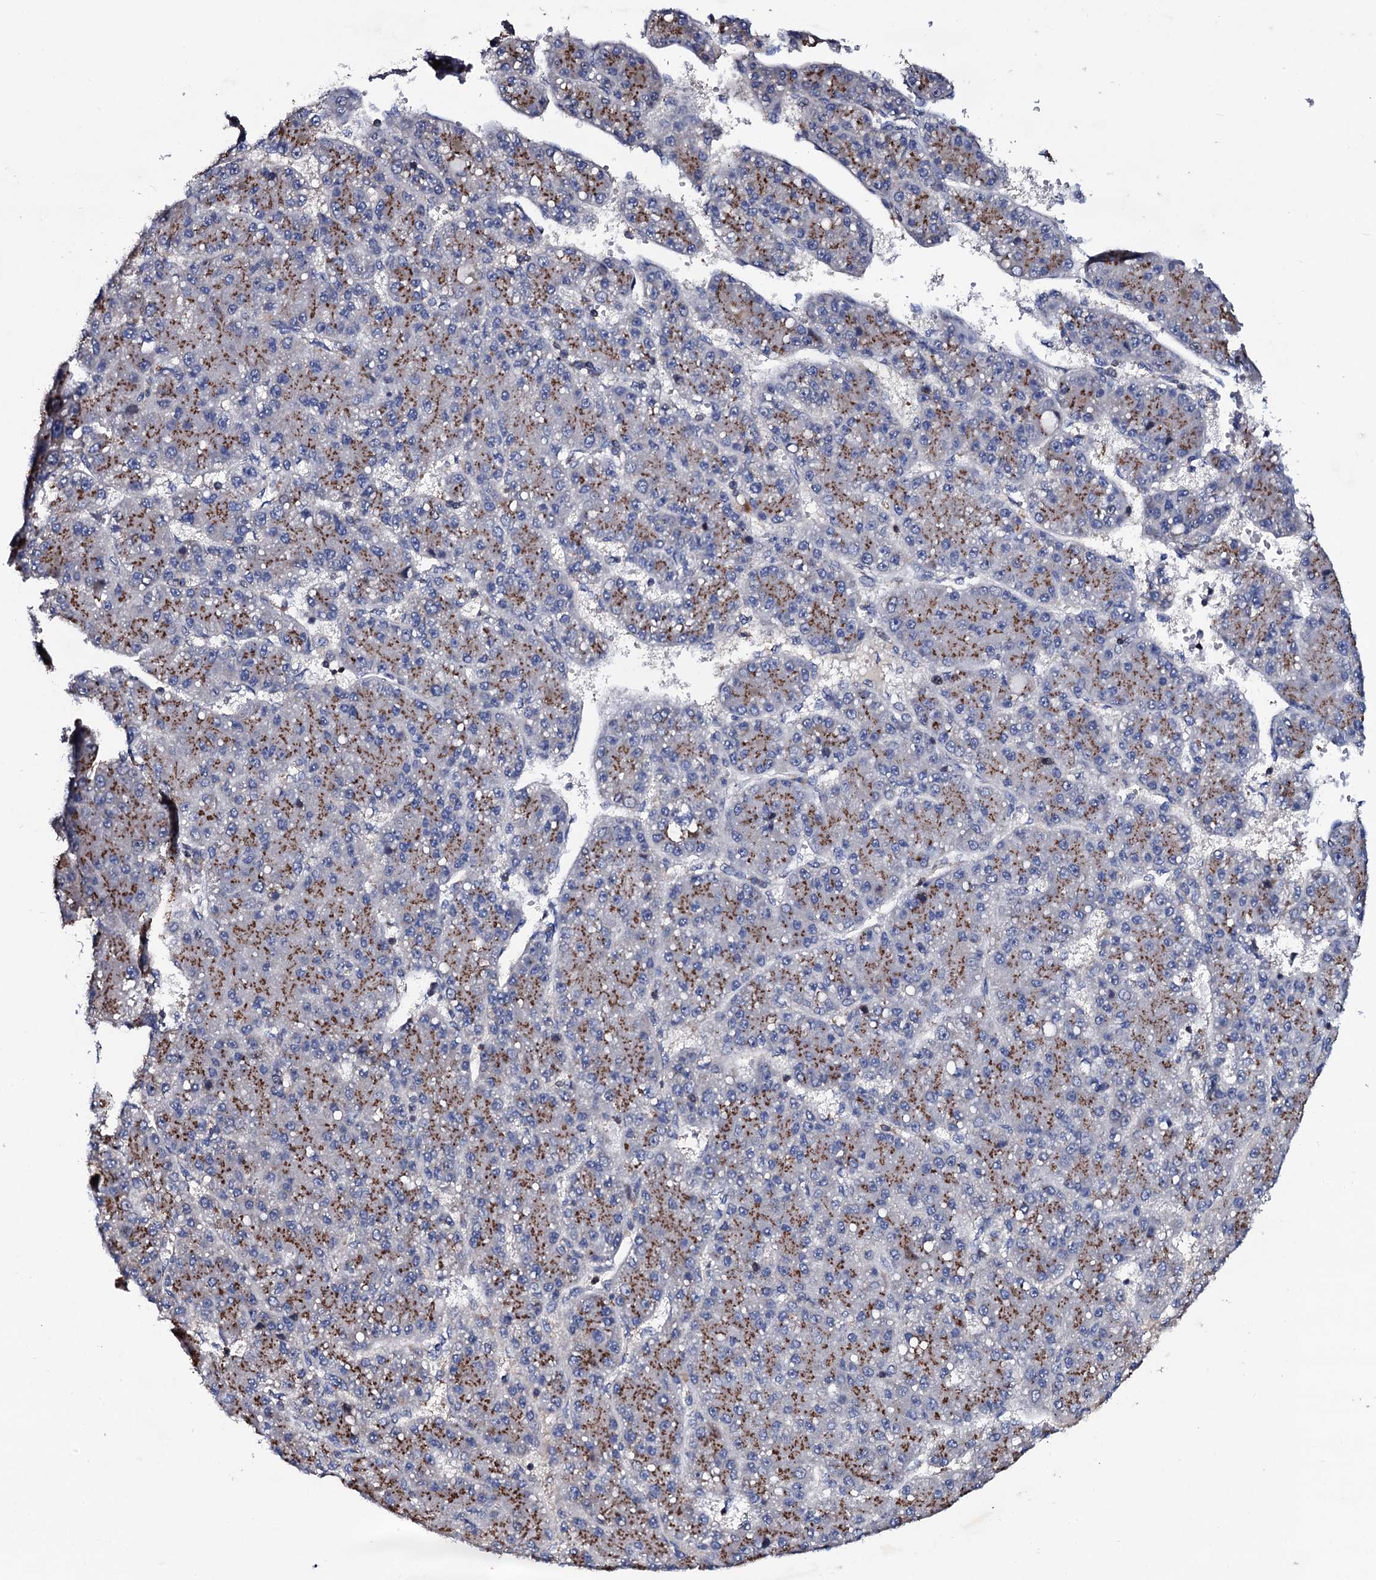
{"staining": {"intensity": "moderate", "quantity": ">75%", "location": "cytoplasmic/membranous"}, "tissue": "liver cancer", "cell_type": "Tumor cells", "image_type": "cancer", "snomed": [{"axis": "morphology", "description": "Carcinoma, Hepatocellular, NOS"}, {"axis": "topography", "description": "Liver"}], "caption": "High-magnification brightfield microscopy of hepatocellular carcinoma (liver) stained with DAB (brown) and counterstained with hematoxylin (blue). tumor cells exhibit moderate cytoplasmic/membranous staining is identified in about>75% of cells.", "gene": "PLET1", "patient": {"sex": "male", "age": 67}}